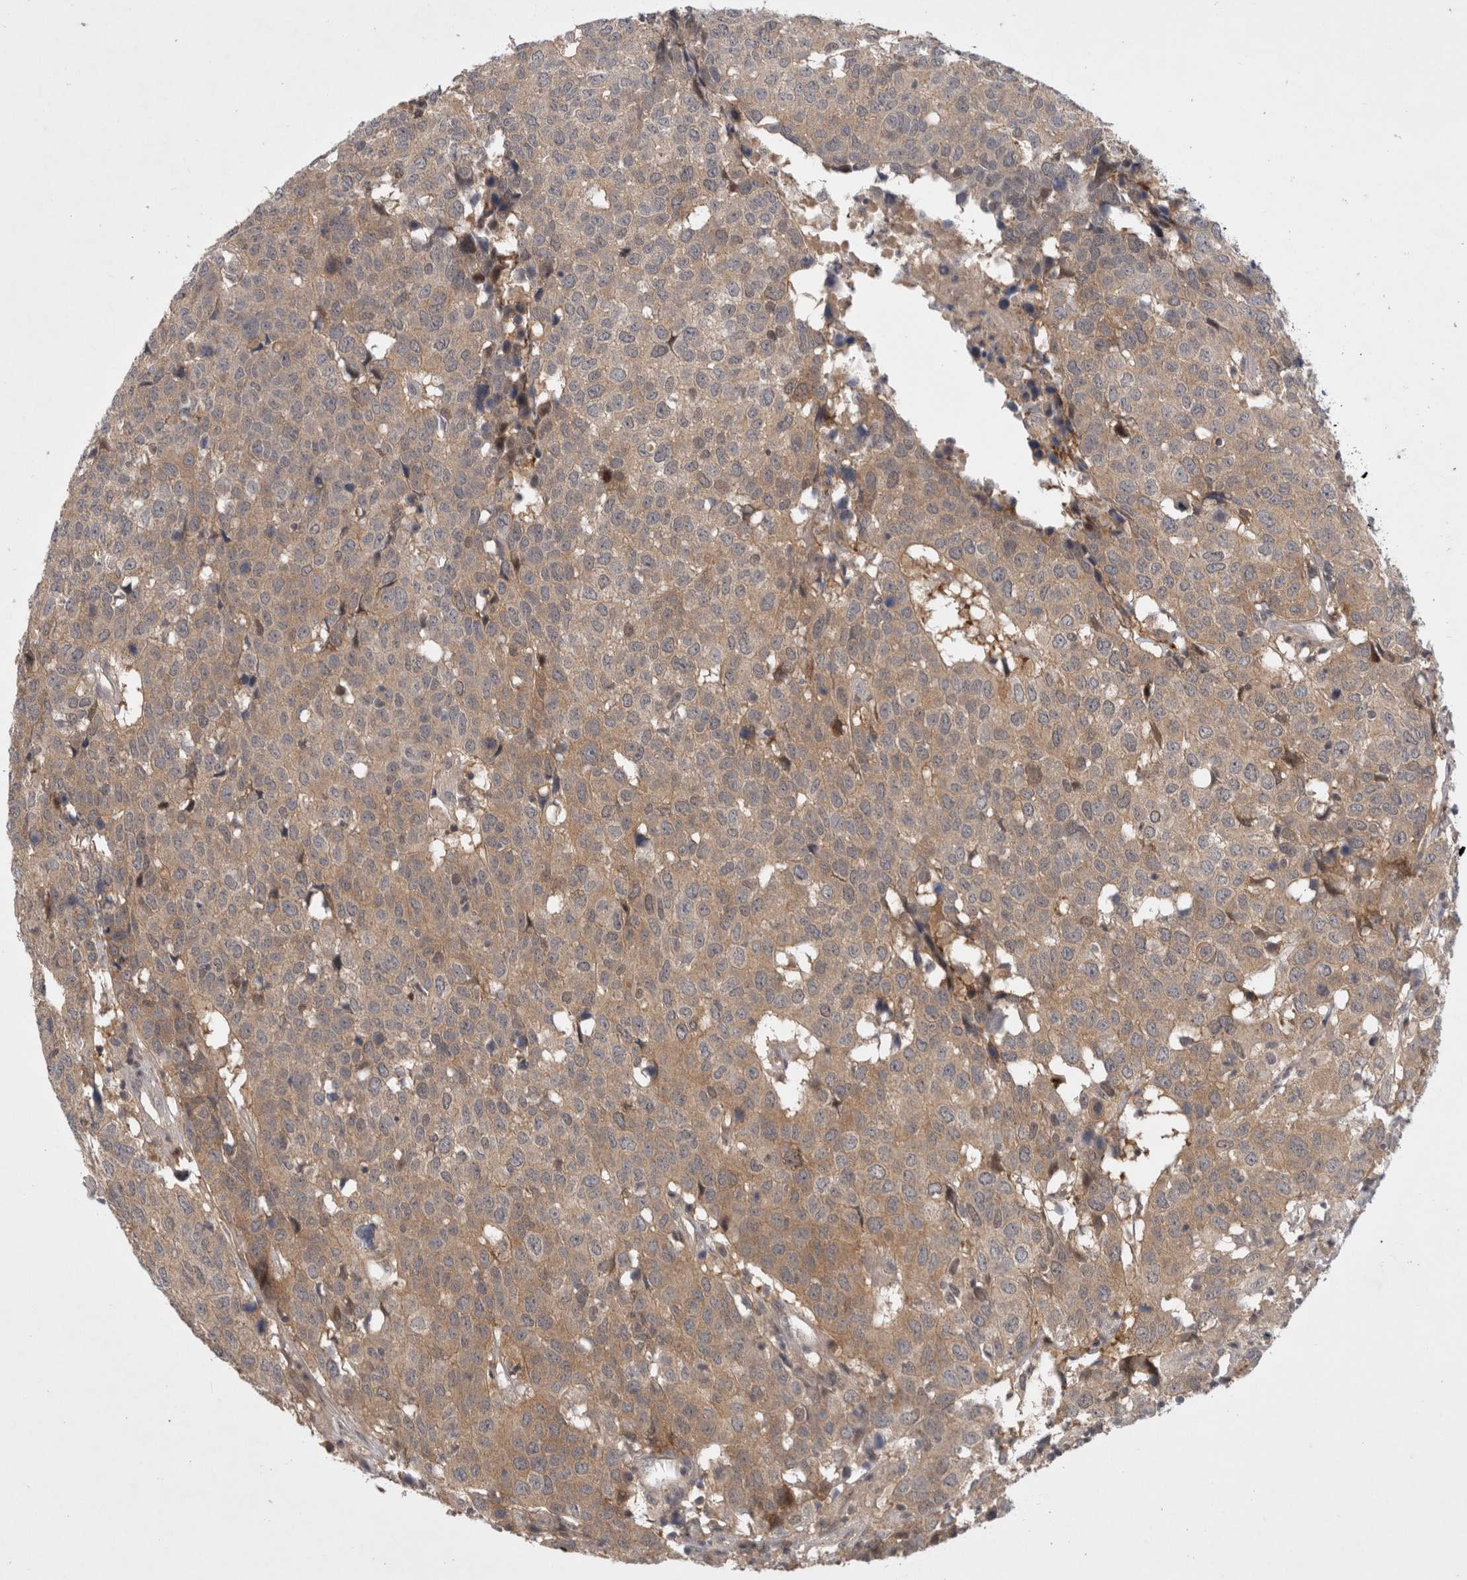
{"staining": {"intensity": "weak", "quantity": ">75%", "location": "cytoplasmic/membranous"}, "tissue": "head and neck cancer", "cell_type": "Tumor cells", "image_type": "cancer", "snomed": [{"axis": "morphology", "description": "Squamous cell carcinoma, NOS"}, {"axis": "topography", "description": "Head-Neck"}], "caption": "Immunohistochemical staining of head and neck squamous cell carcinoma reveals weak cytoplasmic/membranous protein staining in approximately >75% of tumor cells.", "gene": "CERS3", "patient": {"sex": "male", "age": 66}}